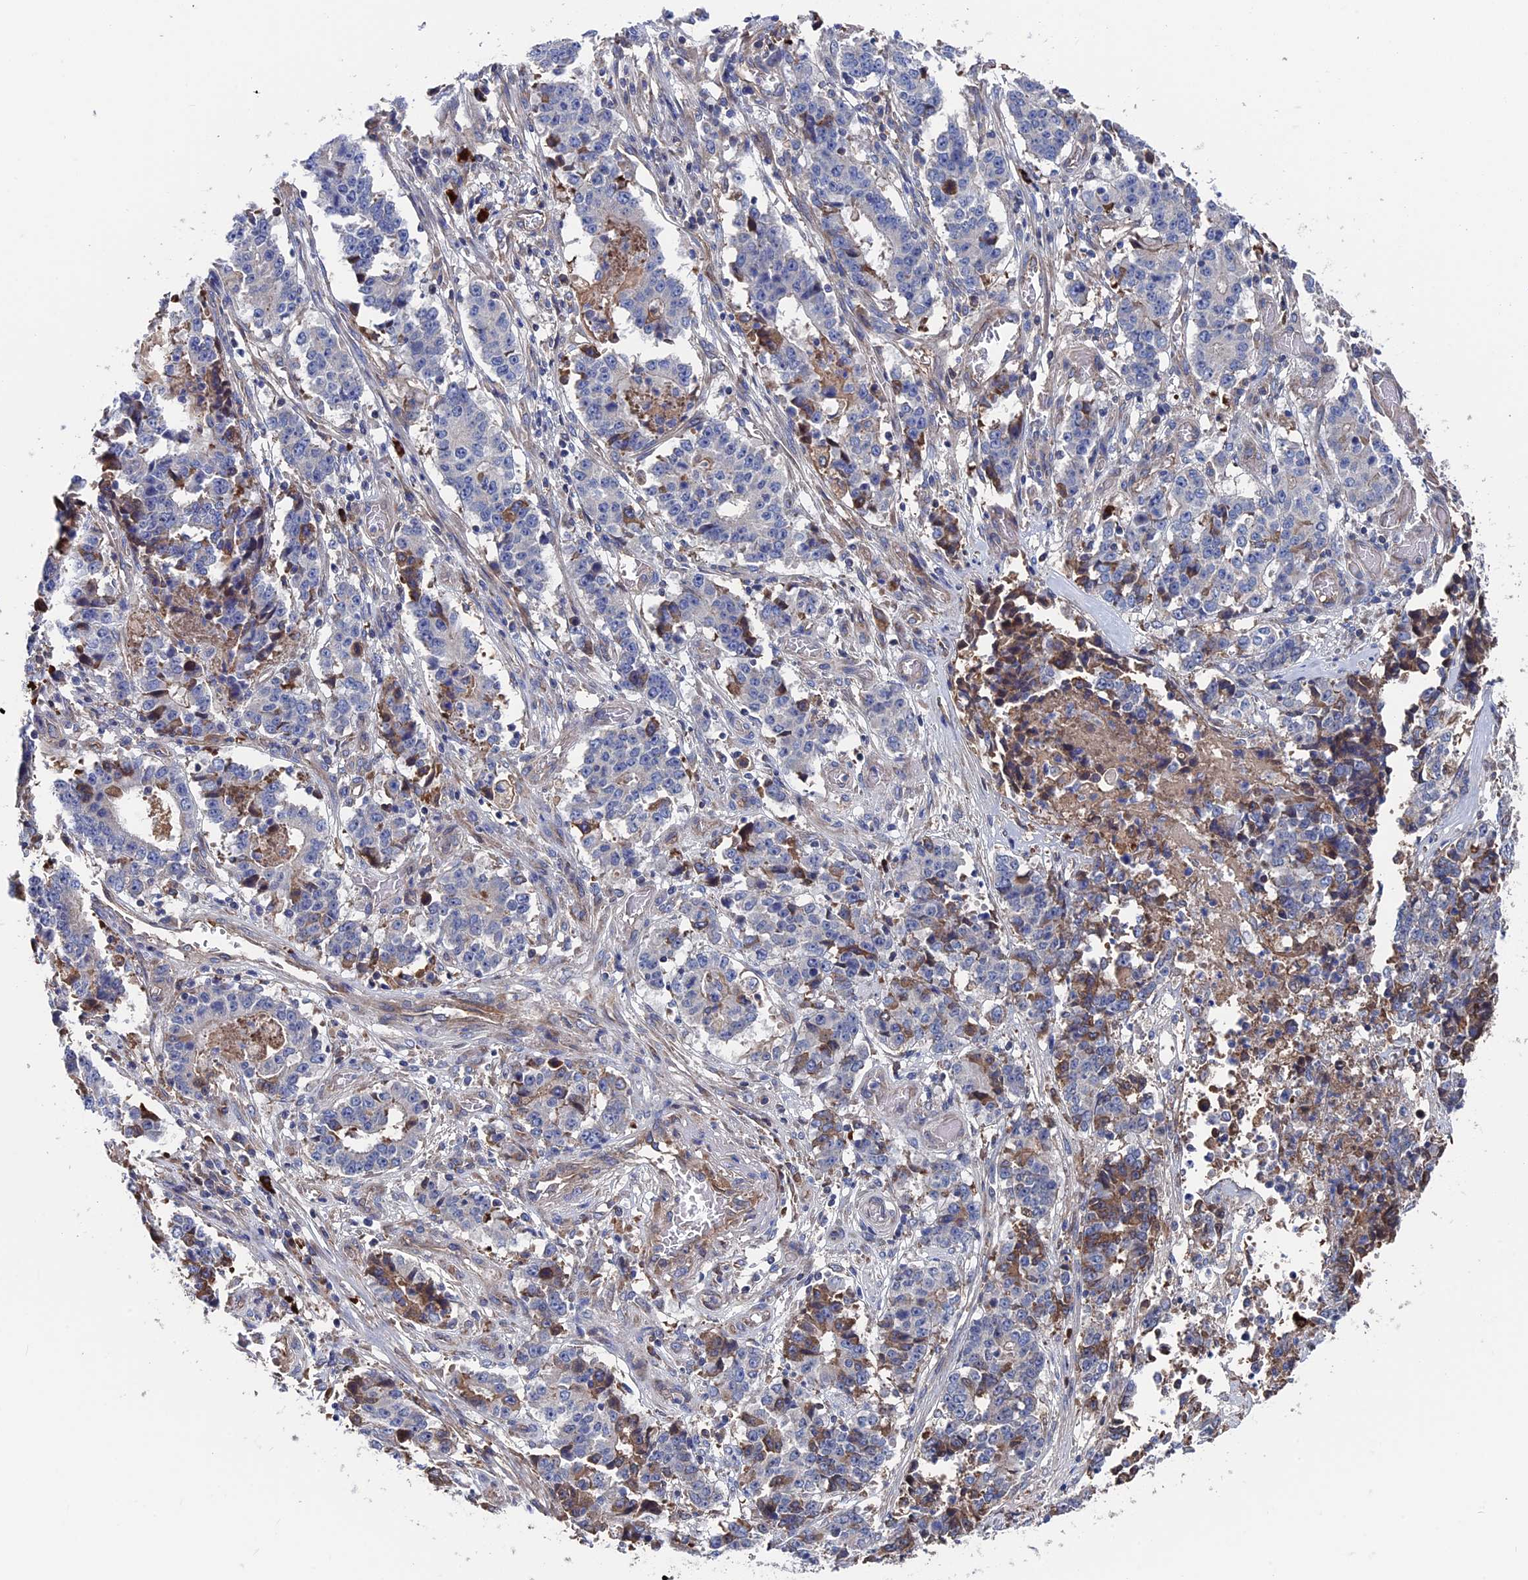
{"staining": {"intensity": "negative", "quantity": "none", "location": "none"}, "tissue": "stomach cancer", "cell_type": "Tumor cells", "image_type": "cancer", "snomed": [{"axis": "morphology", "description": "Adenocarcinoma, NOS"}, {"axis": "topography", "description": "Stomach"}], "caption": "This photomicrograph is of adenocarcinoma (stomach) stained with IHC to label a protein in brown with the nuclei are counter-stained blue. There is no expression in tumor cells.", "gene": "RPUSD1", "patient": {"sex": "male", "age": 59}}